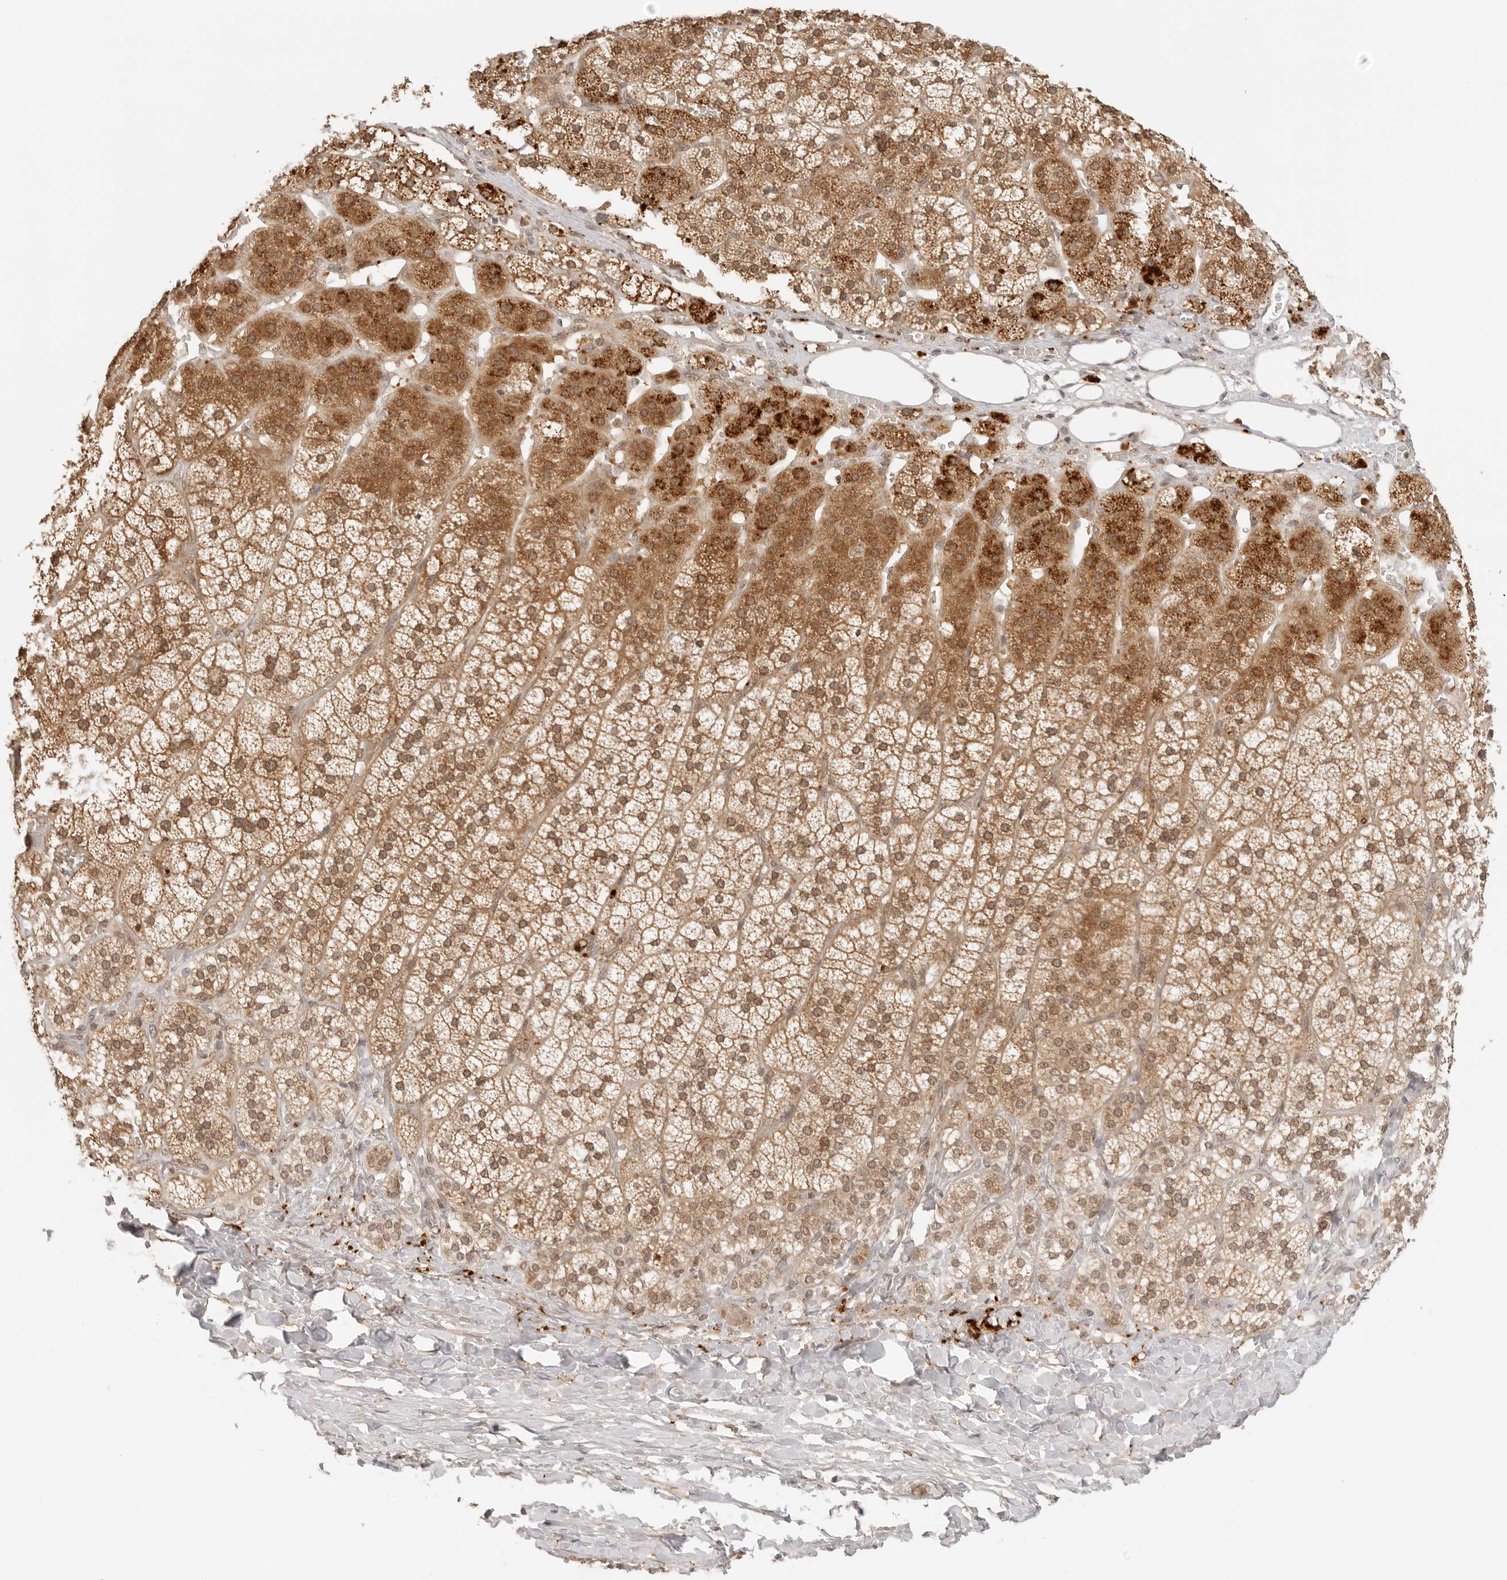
{"staining": {"intensity": "moderate", "quantity": ">75%", "location": "cytoplasmic/membranous,nuclear"}, "tissue": "adrenal gland", "cell_type": "Glandular cells", "image_type": "normal", "snomed": [{"axis": "morphology", "description": "Normal tissue, NOS"}, {"axis": "topography", "description": "Adrenal gland"}], "caption": "Immunohistochemistry (IHC) of normal human adrenal gland shows medium levels of moderate cytoplasmic/membranous,nuclear positivity in approximately >75% of glandular cells. (DAB = brown stain, brightfield microscopy at high magnification).", "gene": "GPR34", "patient": {"sex": "female", "age": 44}}